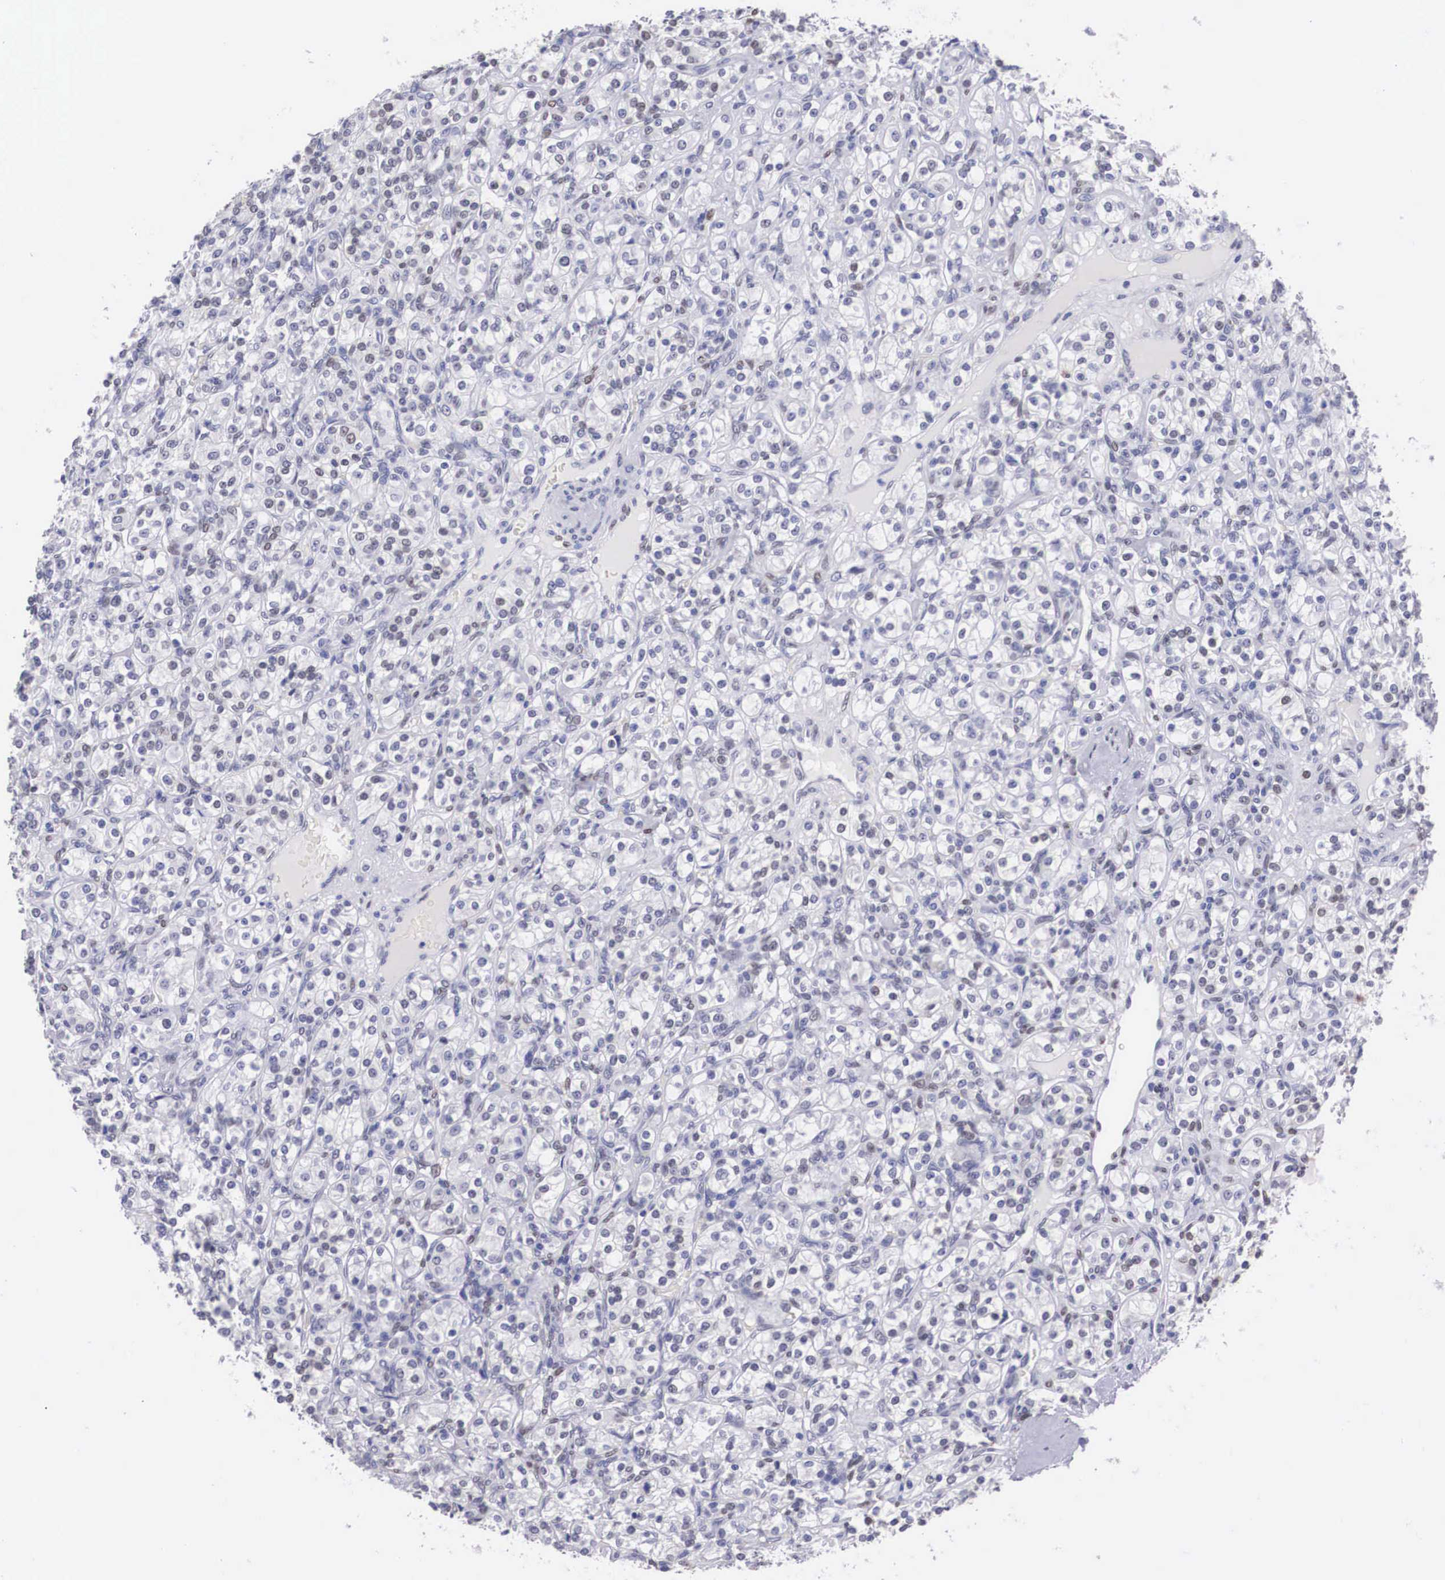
{"staining": {"intensity": "weak", "quantity": "<25%", "location": "nuclear"}, "tissue": "renal cancer", "cell_type": "Tumor cells", "image_type": "cancer", "snomed": [{"axis": "morphology", "description": "Adenocarcinoma, NOS"}, {"axis": "topography", "description": "Kidney"}], "caption": "An image of renal cancer (adenocarcinoma) stained for a protein reveals no brown staining in tumor cells. (DAB IHC, high magnification).", "gene": "KHDRBS3", "patient": {"sex": "male", "age": 77}}